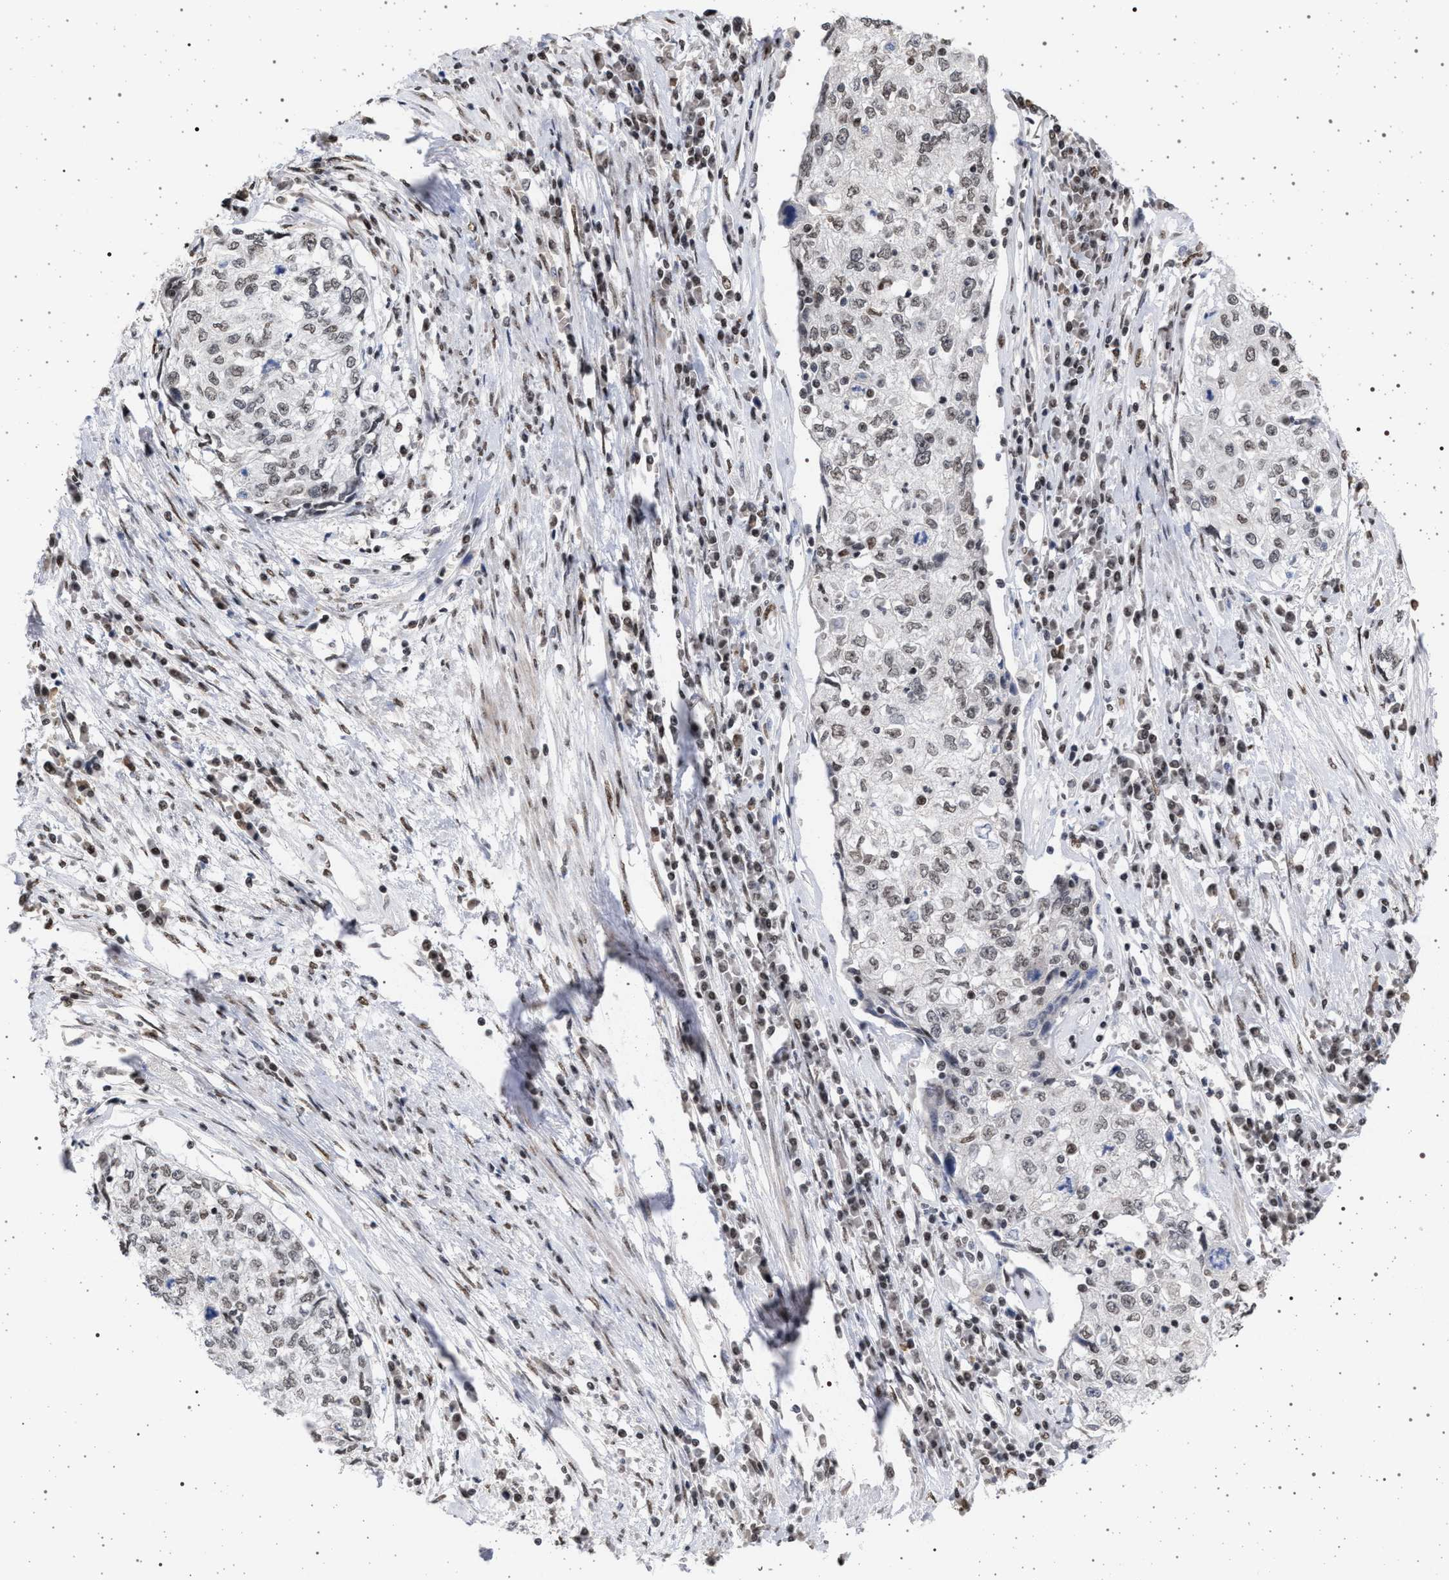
{"staining": {"intensity": "weak", "quantity": "25%-75%", "location": "nuclear"}, "tissue": "cervical cancer", "cell_type": "Tumor cells", "image_type": "cancer", "snomed": [{"axis": "morphology", "description": "Squamous cell carcinoma, NOS"}, {"axis": "topography", "description": "Cervix"}], "caption": "A high-resolution histopathology image shows IHC staining of cervical cancer (squamous cell carcinoma), which demonstrates weak nuclear positivity in approximately 25%-75% of tumor cells.", "gene": "PHF12", "patient": {"sex": "female", "age": 57}}